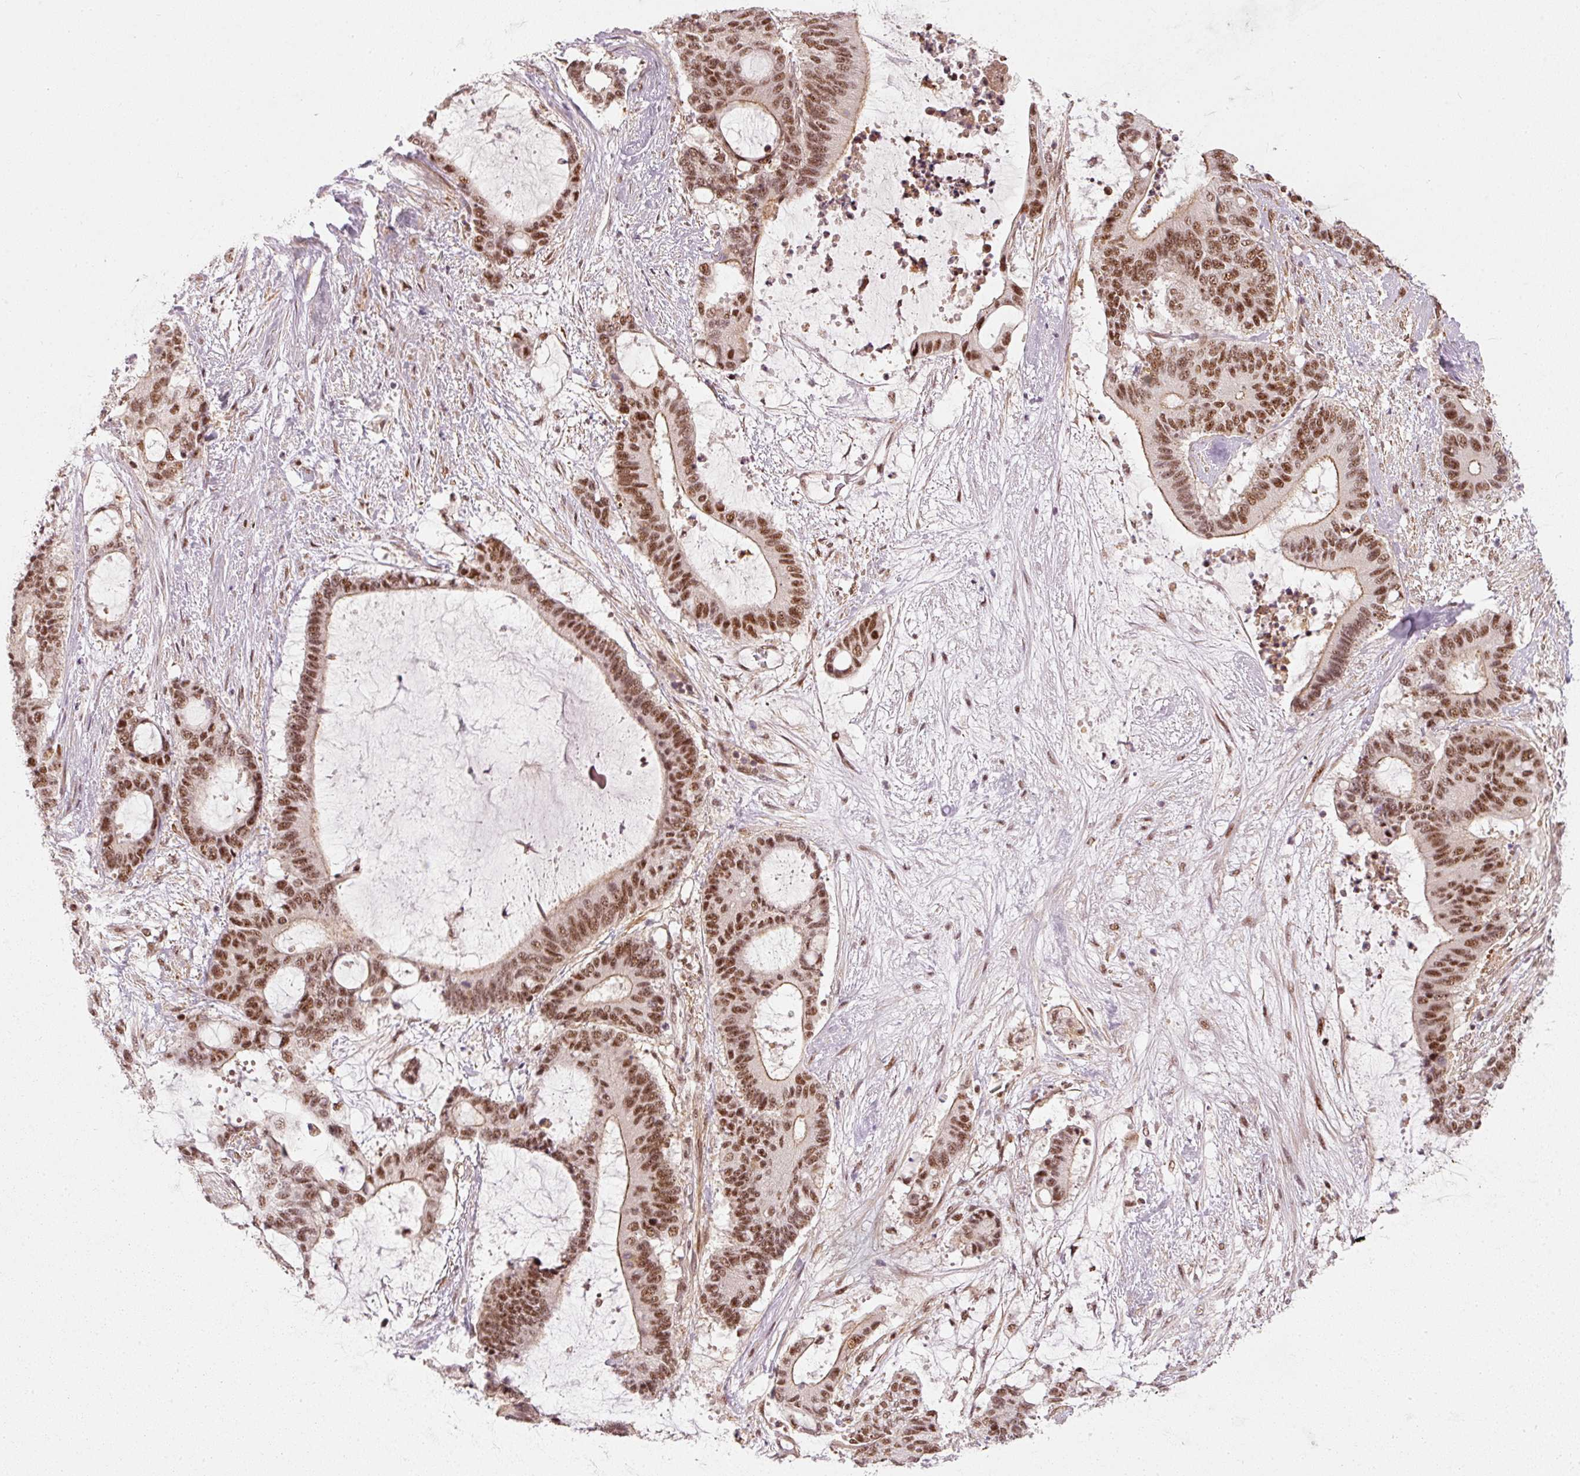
{"staining": {"intensity": "moderate", "quantity": ">75%", "location": "nuclear"}, "tissue": "liver cancer", "cell_type": "Tumor cells", "image_type": "cancer", "snomed": [{"axis": "morphology", "description": "Normal tissue, NOS"}, {"axis": "morphology", "description": "Cholangiocarcinoma"}, {"axis": "topography", "description": "Liver"}, {"axis": "topography", "description": "Peripheral nerve tissue"}], "caption": "About >75% of tumor cells in human liver cancer (cholangiocarcinoma) display moderate nuclear protein expression as visualized by brown immunohistochemical staining.", "gene": "THOC6", "patient": {"sex": "female", "age": 73}}